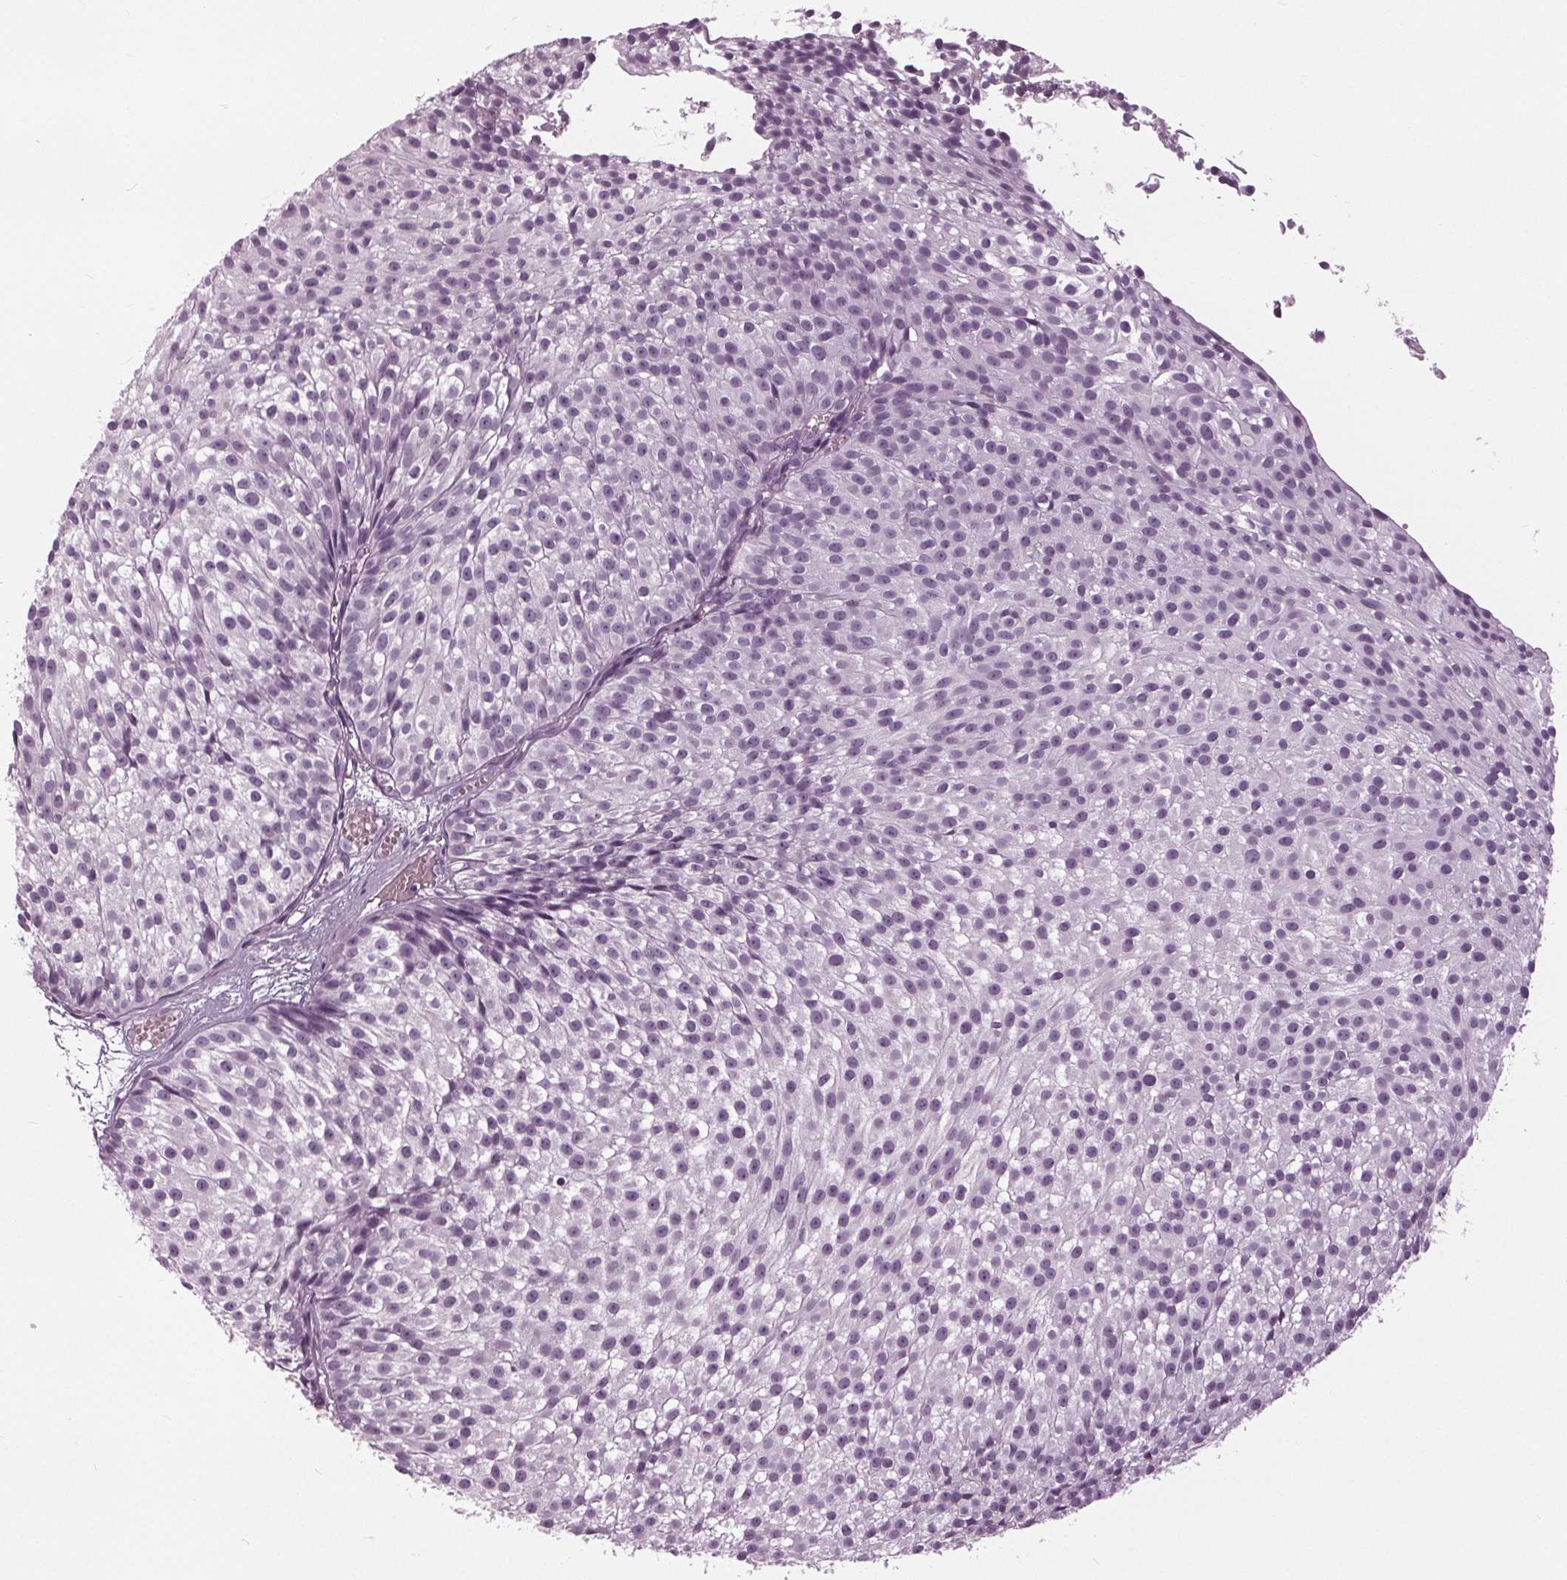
{"staining": {"intensity": "negative", "quantity": "none", "location": "none"}, "tissue": "urothelial cancer", "cell_type": "Tumor cells", "image_type": "cancer", "snomed": [{"axis": "morphology", "description": "Urothelial carcinoma, Low grade"}, {"axis": "topography", "description": "Urinary bladder"}], "caption": "Histopathology image shows no protein positivity in tumor cells of low-grade urothelial carcinoma tissue.", "gene": "SLC9A4", "patient": {"sex": "male", "age": 63}}